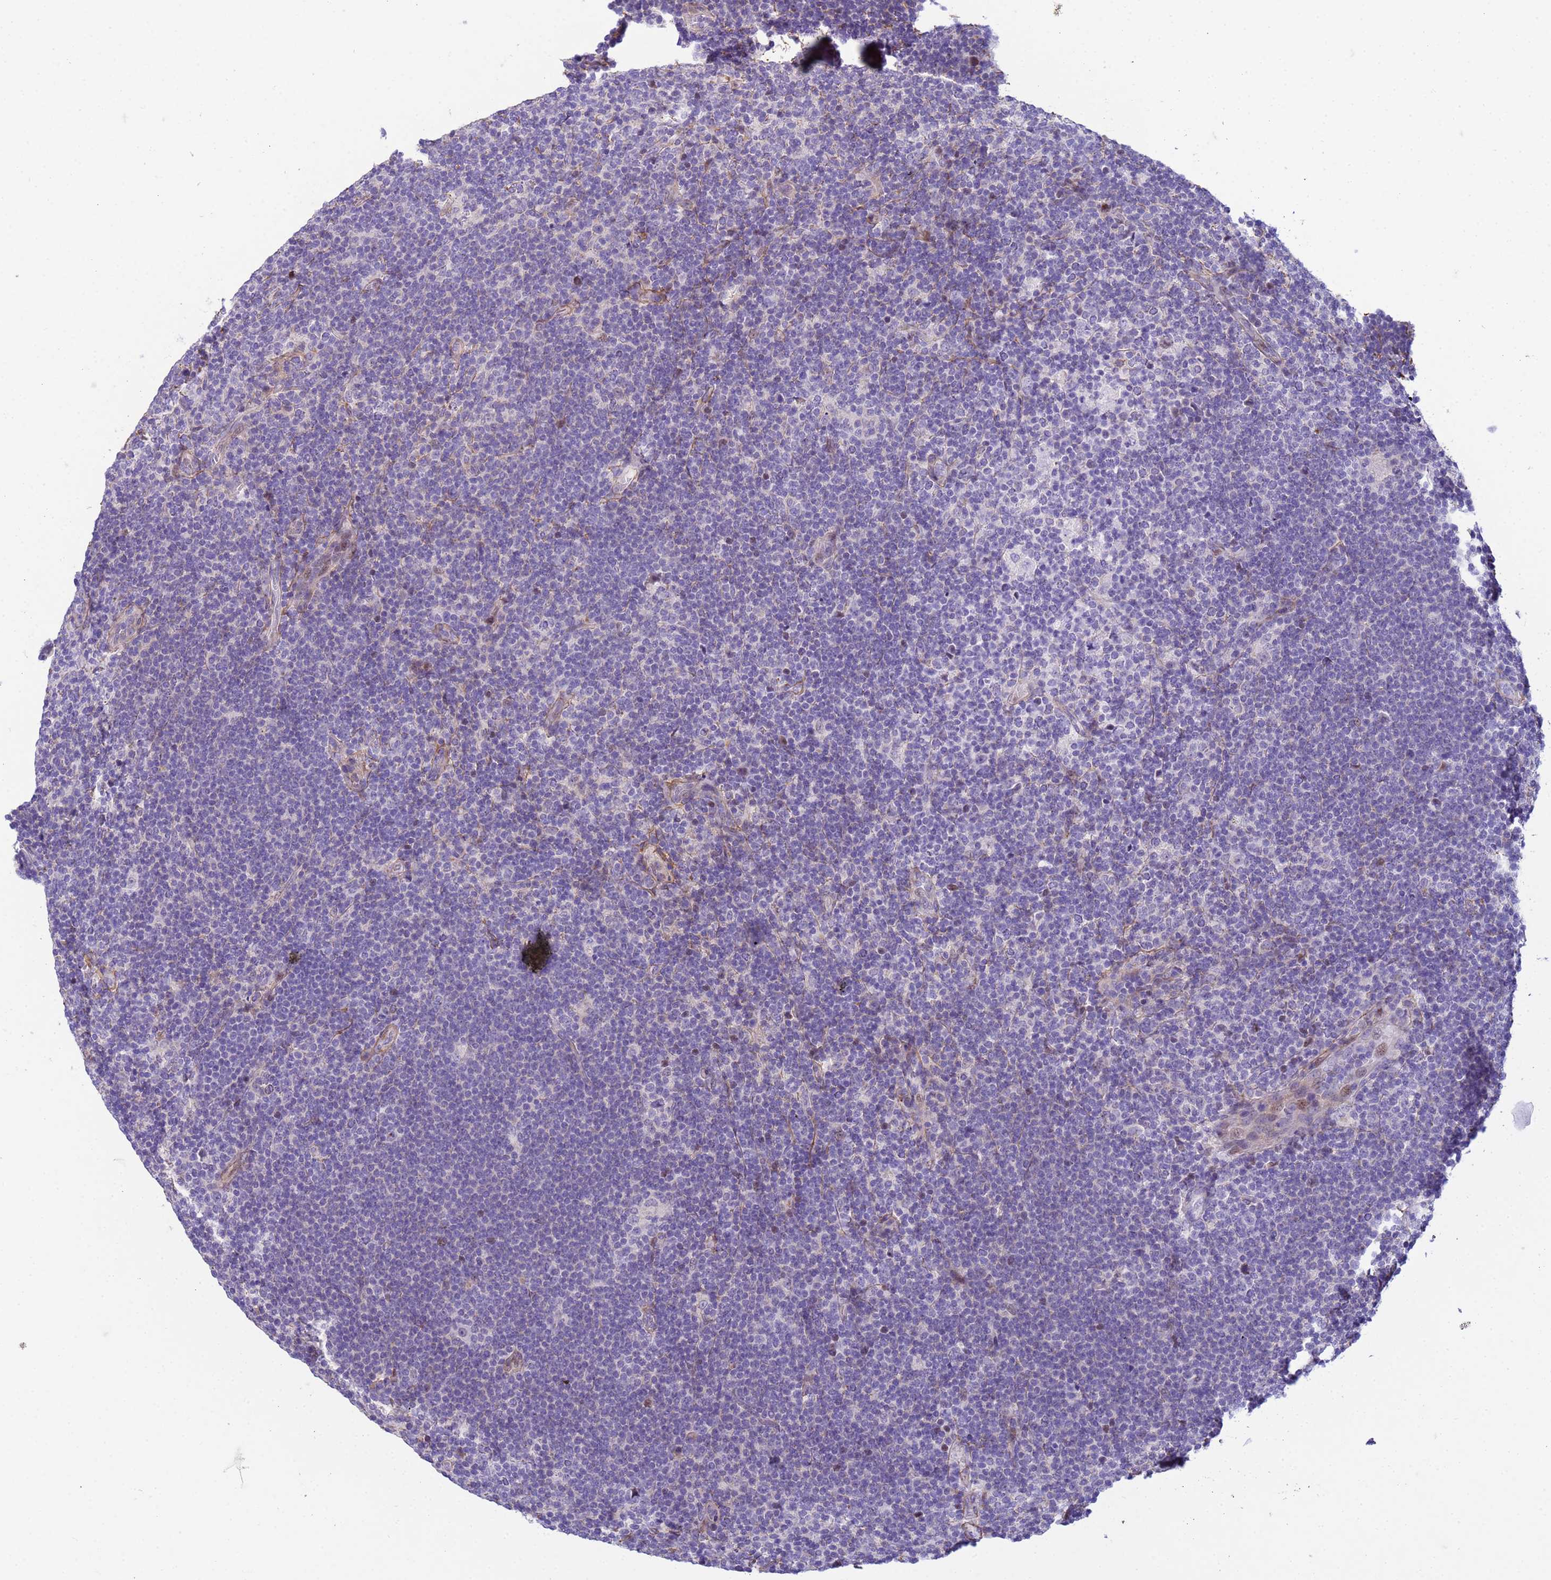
{"staining": {"intensity": "negative", "quantity": "none", "location": "none"}, "tissue": "lymphoma", "cell_type": "Tumor cells", "image_type": "cancer", "snomed": [{"axis": "morphology", "description": "Hodgkin's disease, NOS"}, {"axis": "topography", "description": "Lymph node"}], "caption": "Lymphoma was stained to show a protein in brown. There is no significant expression in tumor cells. (Brightfield microscopy of DAB (3,3'-diaminobenzidine) immunohistochemistry at high magnification).", "gene": "P2RX7", "patient": {"sex": "female", "age": 57}}